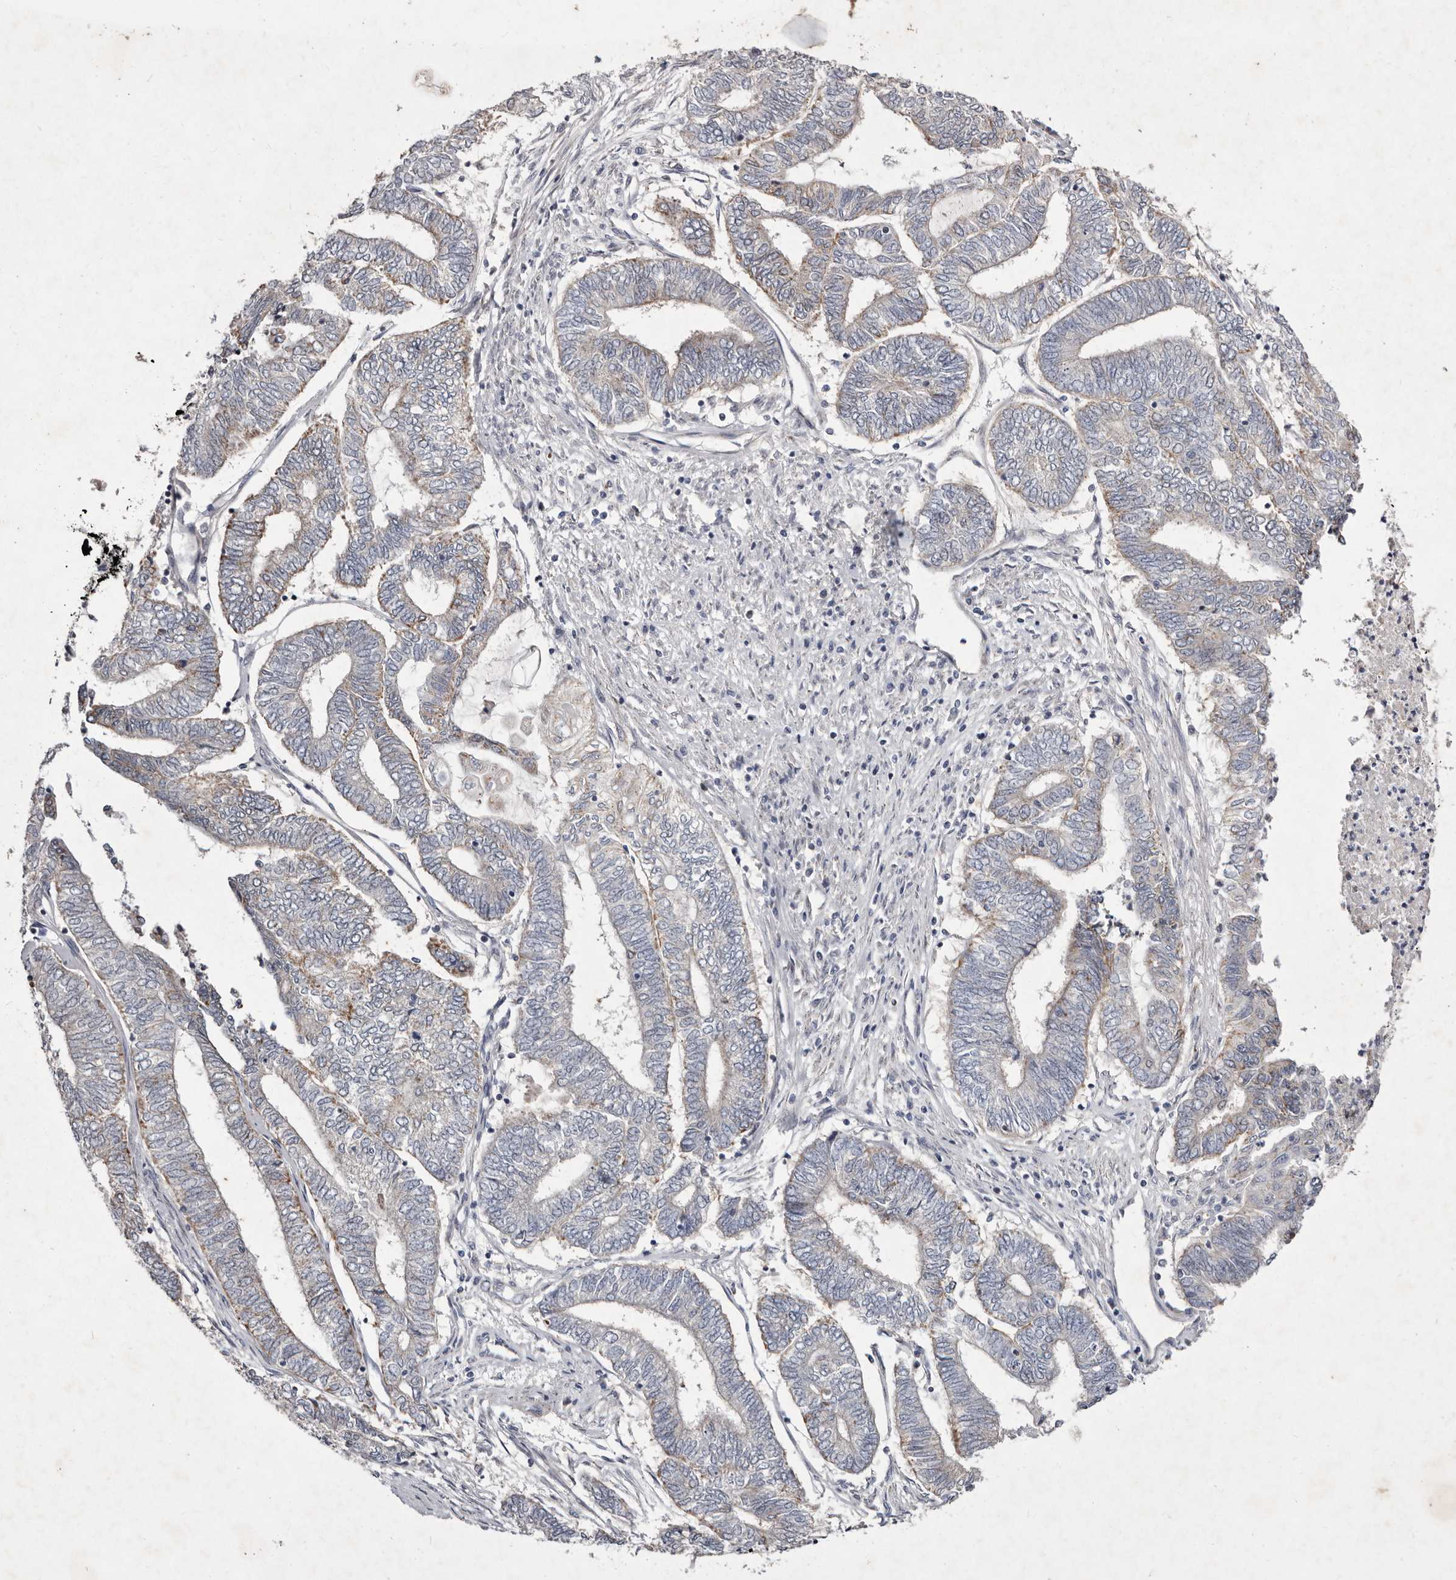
{"staining": {"intensity": "weak", "quantity": "25%-75%", "location": "cytoplasmic/membranous"}, "tissue": "endometrial cancer", "cell_type": "Tumor cells", "image_type": "cancer", "snomed": [{"axis": "morphology", "description": "Adenocarcinoma, NOS"}, {"axis": "topography", "description": "Uterus"}, {"axis": "topography", "description": "Endometrium"}], "caption": "Immunohistochemistry of human endometrial cancer (adenocarcinoma) demonstrates low levels of weak cytoplasmic/membranous staining in about 25%-75% of tumor cells. The protein of interest is shown in brown color, while the nuclei are stained blue.", "gene": "TIMM17B", "patient": {"sex": "female", "age": 70}}